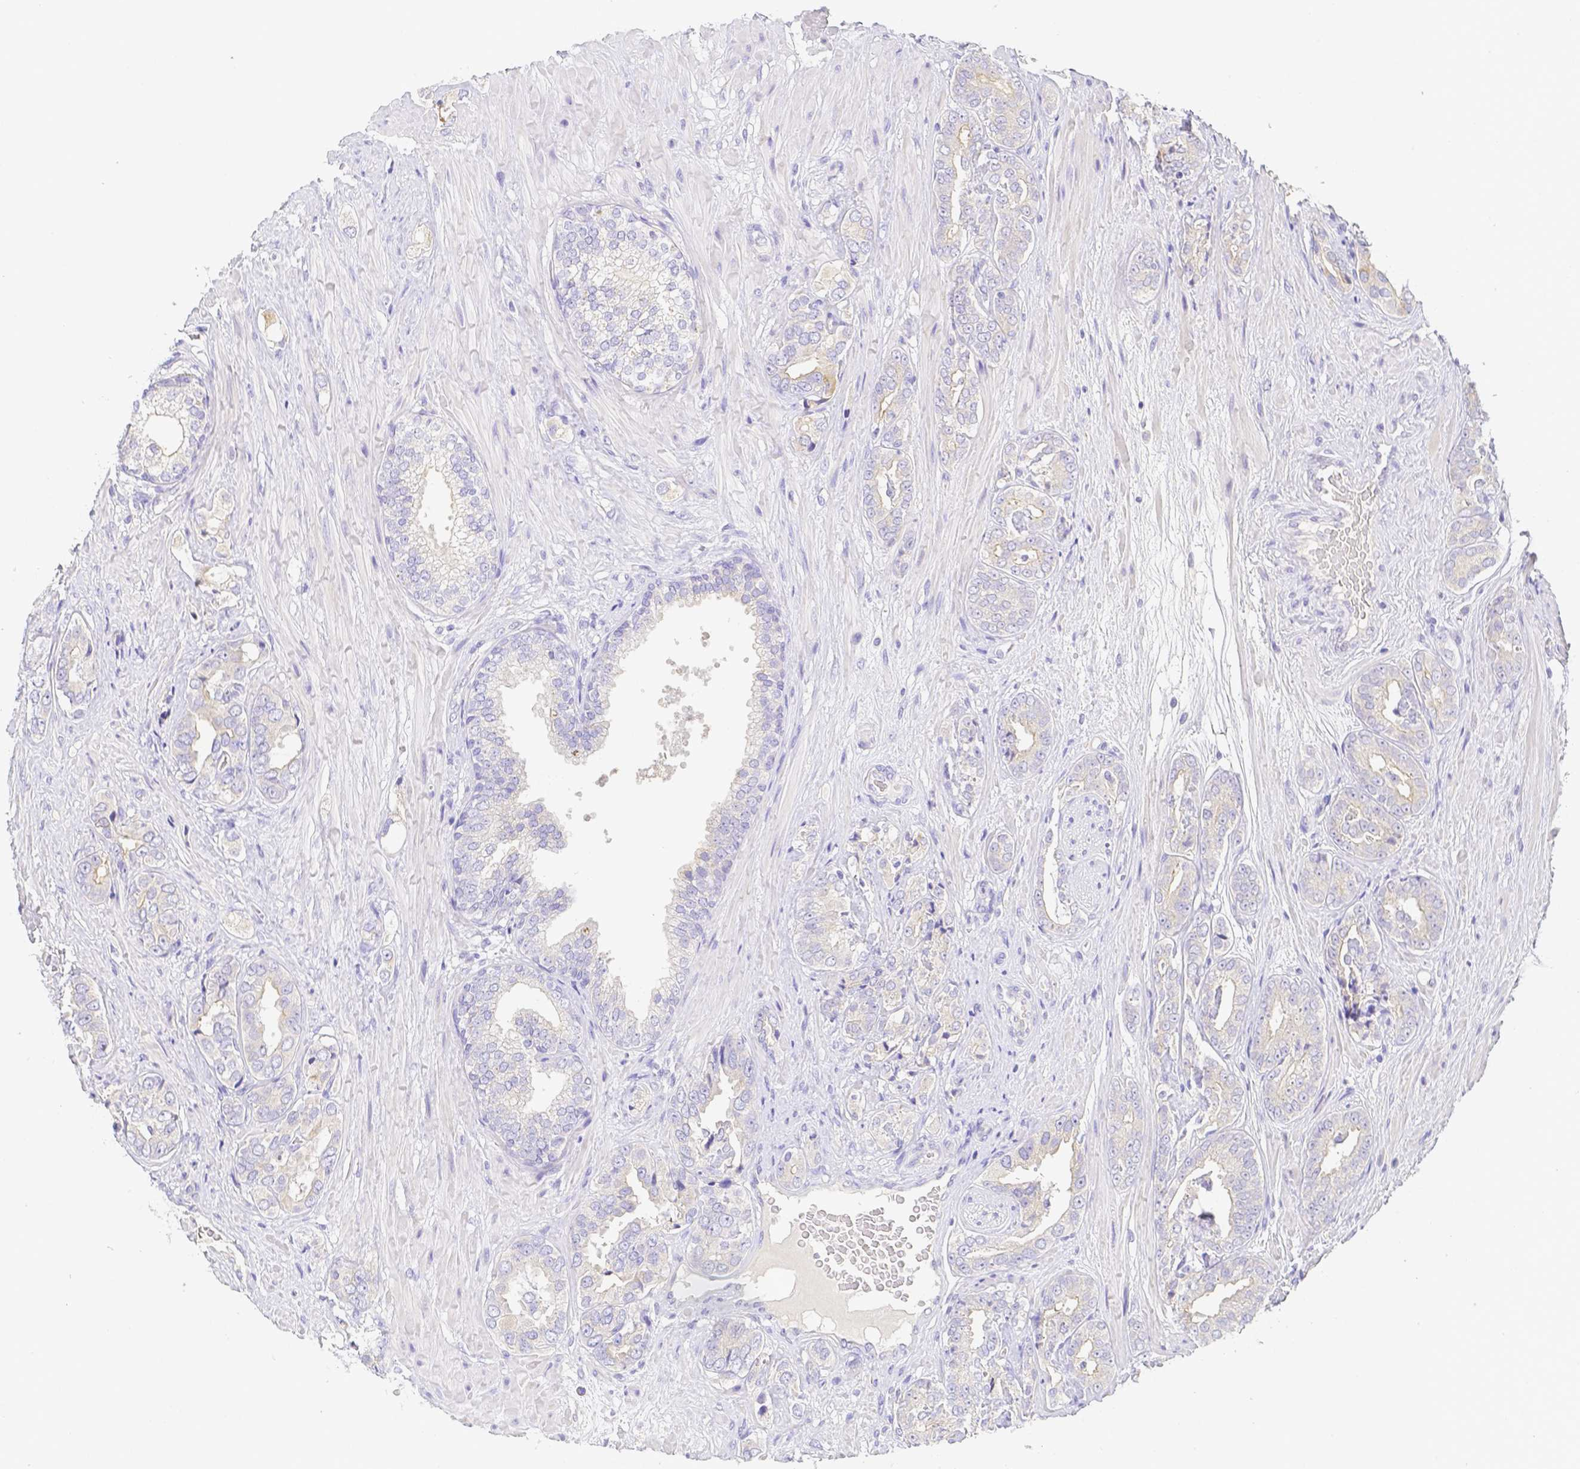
{"staining": {"intensity": "negative", "quantity": "none", "location": "none"}, "tissue": "prostate cancer", "cell_type": "Tumor cells", "image_type": "cancer", "snomed": [{"axis": "morphology", "description": "Adenocarcinoma, High grade"}, {"axis": "topography", "description": "Prostate"}], "caption": "This is a image of immunohistochemistry staining of prostate cancer, which shows no positivity in tumor cells.", "gene": "ZG16B", "patient": {"sex": "male", "age": 71}}